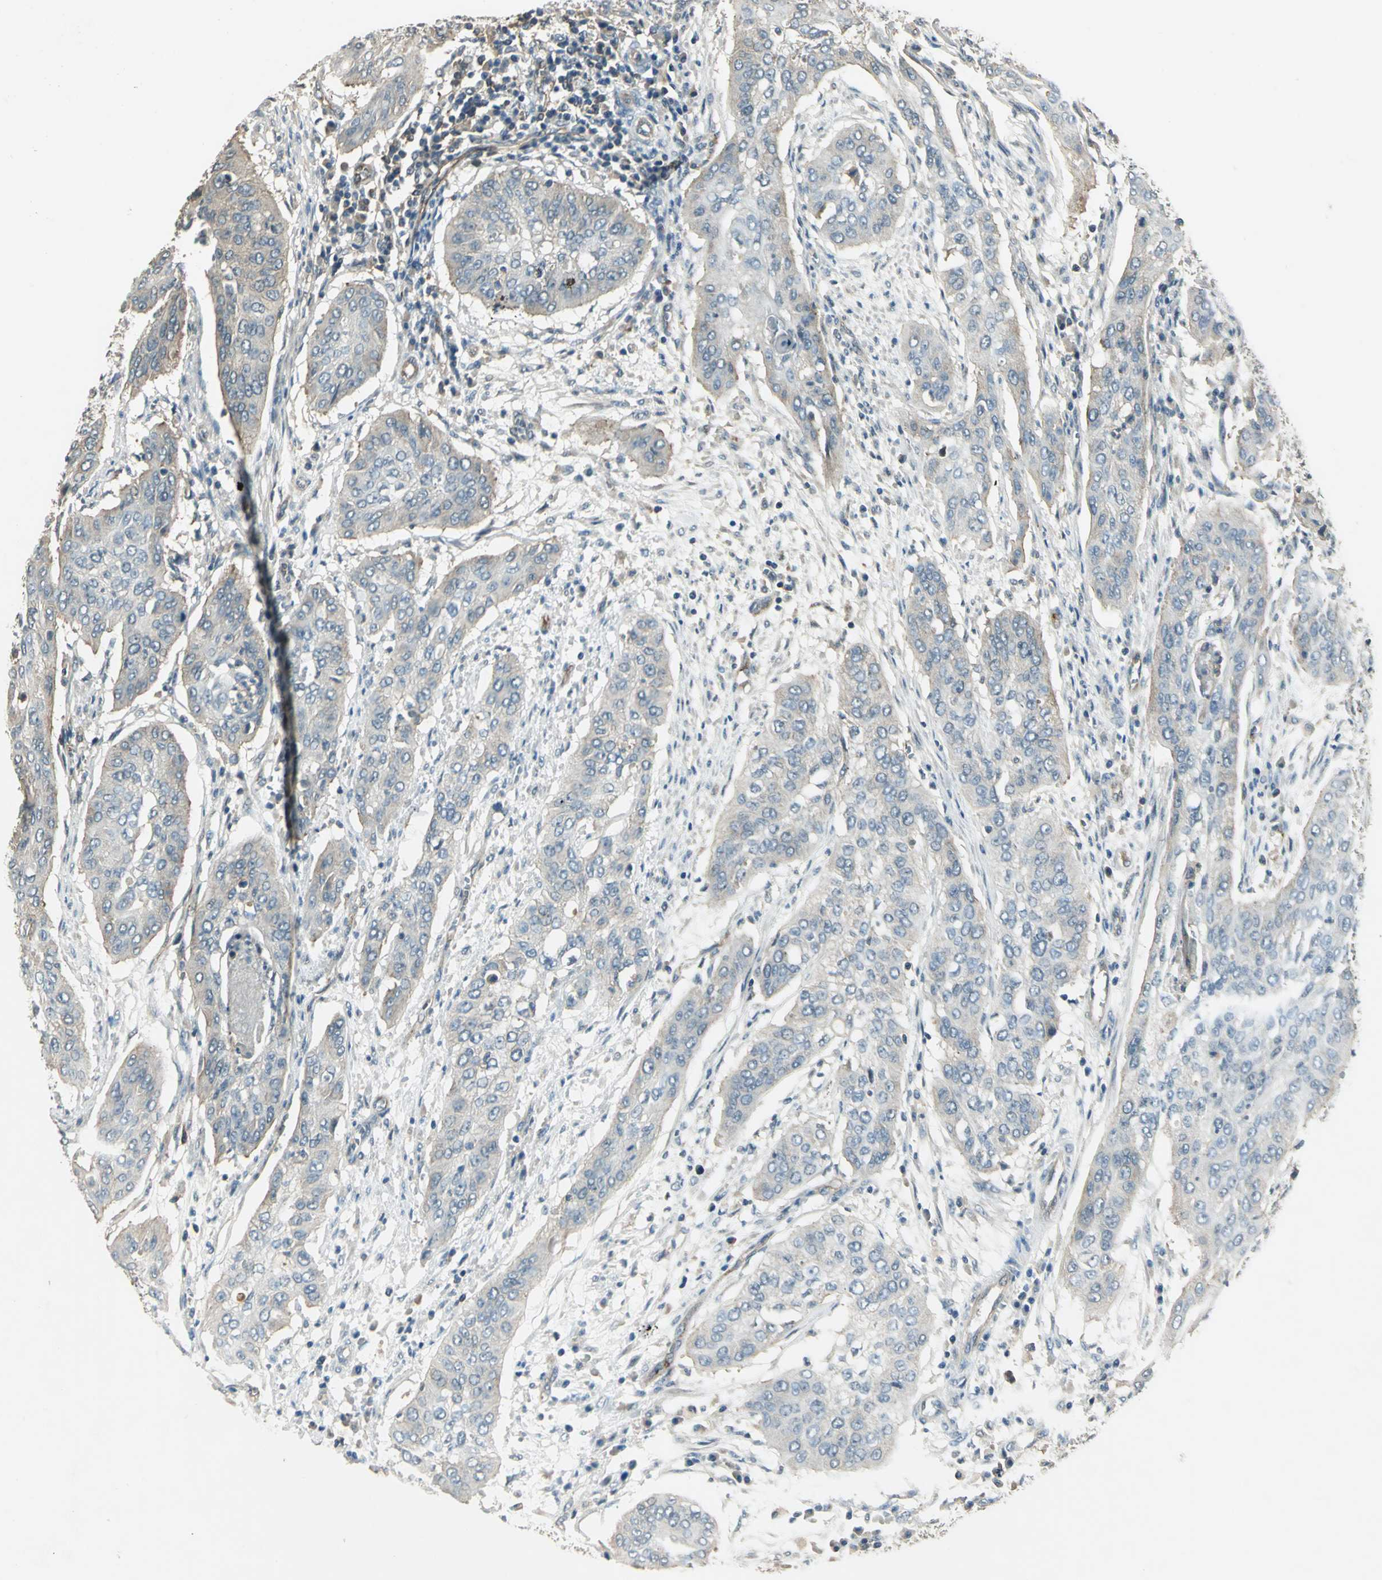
{"staining": {"intensity": "weak", "quantity": "25%-75%", "location": "cytoplasmic/membranous"}, "tissue": "cervical cancer", "cell_type": "Tumor cells", "image_type": "cancer", "snomed": [{"axis": "morphology", "description": "Squamous cell carcinoma, NOS"}, {"axis": "topography", "description": "Cervix"}], "caption": "Protein staining exhibits weak cytoplasmic/membranous staining in approximately 25%-75% of tumor cells in squamous cell carcinoma (cervical). (brown staining indicates protein expression, while blue staining denotes nuclei).", "gene": "RAPGEF1", "patient": {"sex": "female", "age": 39}}